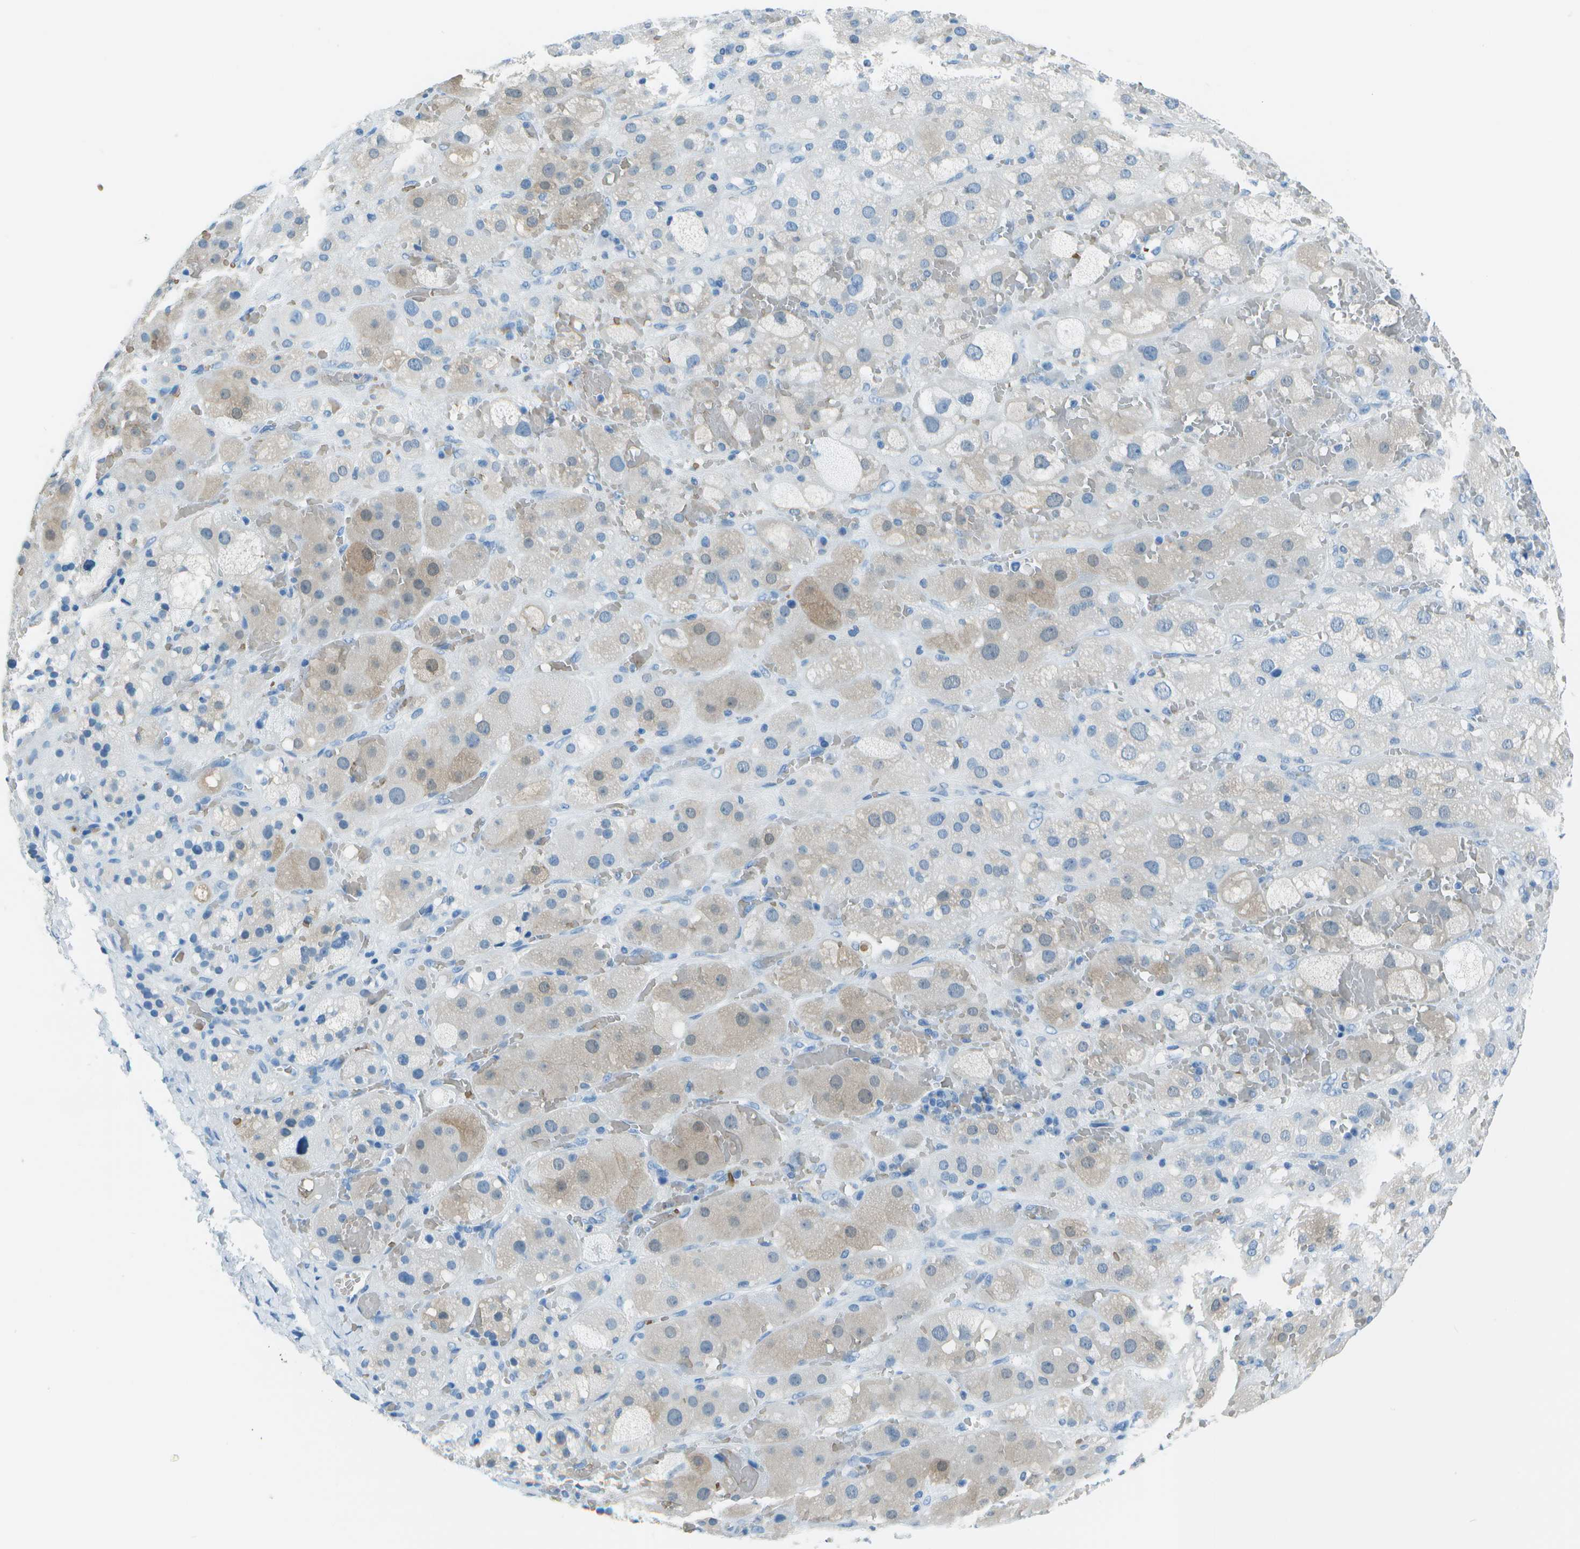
{"staining": {"intensity": "negative", "quantity": "none", "location": "none"}, "tissue": "adrenal gland", "cell_type": "Glandular cells", "image_type": "normal", "snomed": [{"axis": "morphology", "description": "Normal tissue, NOS"}, {"axis": "topography", "description": "Adrenal gland"}], "caption": "Immunohistochemical staining of normal human adrenal gland displays no significant positivity in glandular cells. (IHC, brightfield microscopy, high magnification).", "gene": "ASL", "patient": {"sex": "female", "age": 47}}